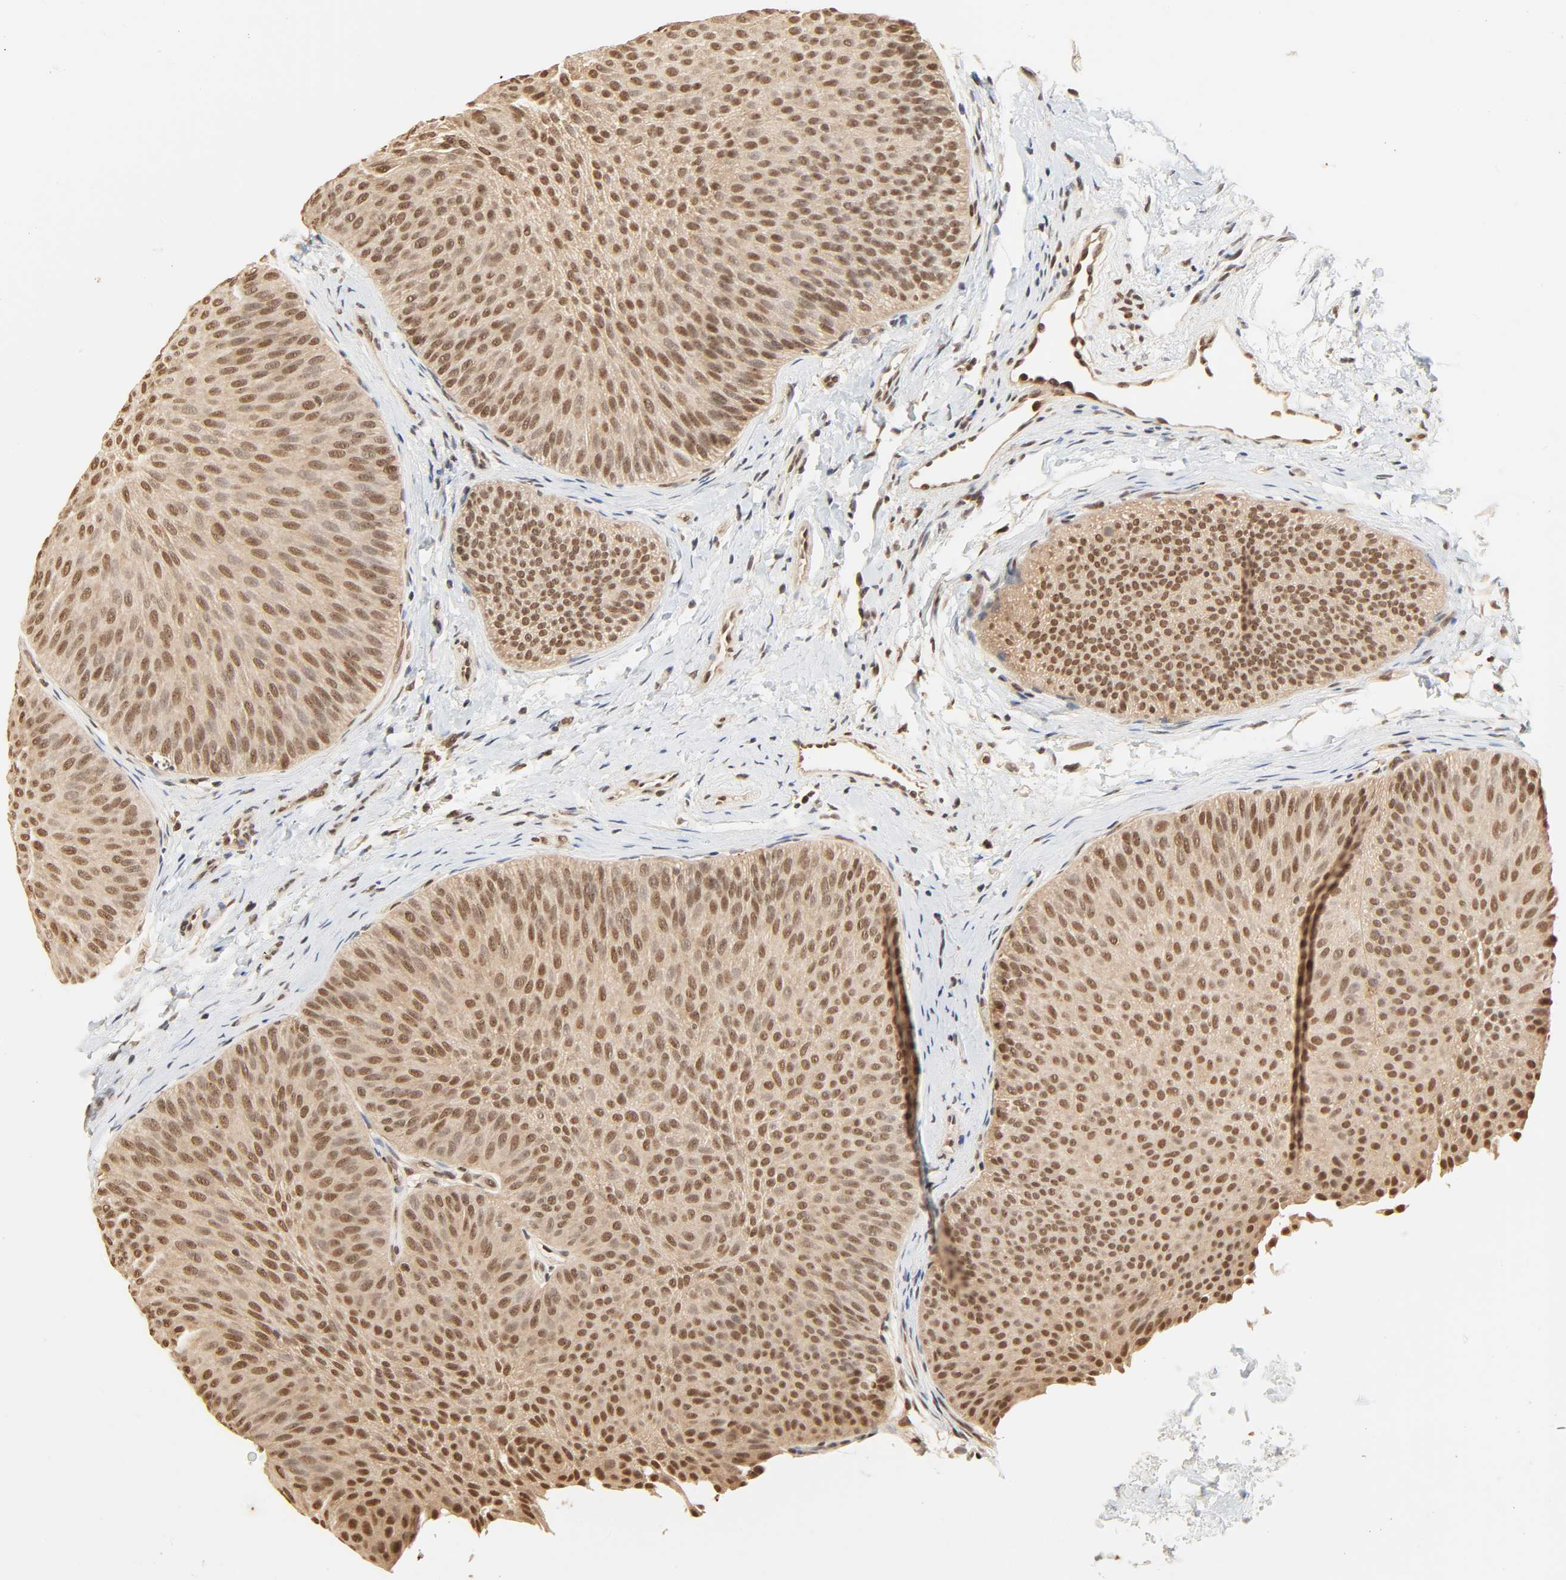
{"staining": {"intensity": "moderate", "quantity": ">75%", "location": "cytoplasmic/membranous,nuclear"}, "tissue": "urothelial cancer", "cell_type": "Tumor cells", "image_type": "cancer", "snomed": [{"axis": "morphology", "description": "Urothelial carcinoma, Low grade"}, {"axis": "topography", "description": "Urinary bladder"}], "caption": "Brown immunohistochemical staining in human low-grade urothelial carcinoma displays moderate cytoplasmic/membranous and nuclear staining in approximately >75% of tumor cells. Using DAB (3,3'-diaminobenzidine) (brown) and hematoxylin (blue) stains, captured at high magnification using brightfield microscopy.", "gene": "UBC", "patient": {"sex": "female", "age": 60}}